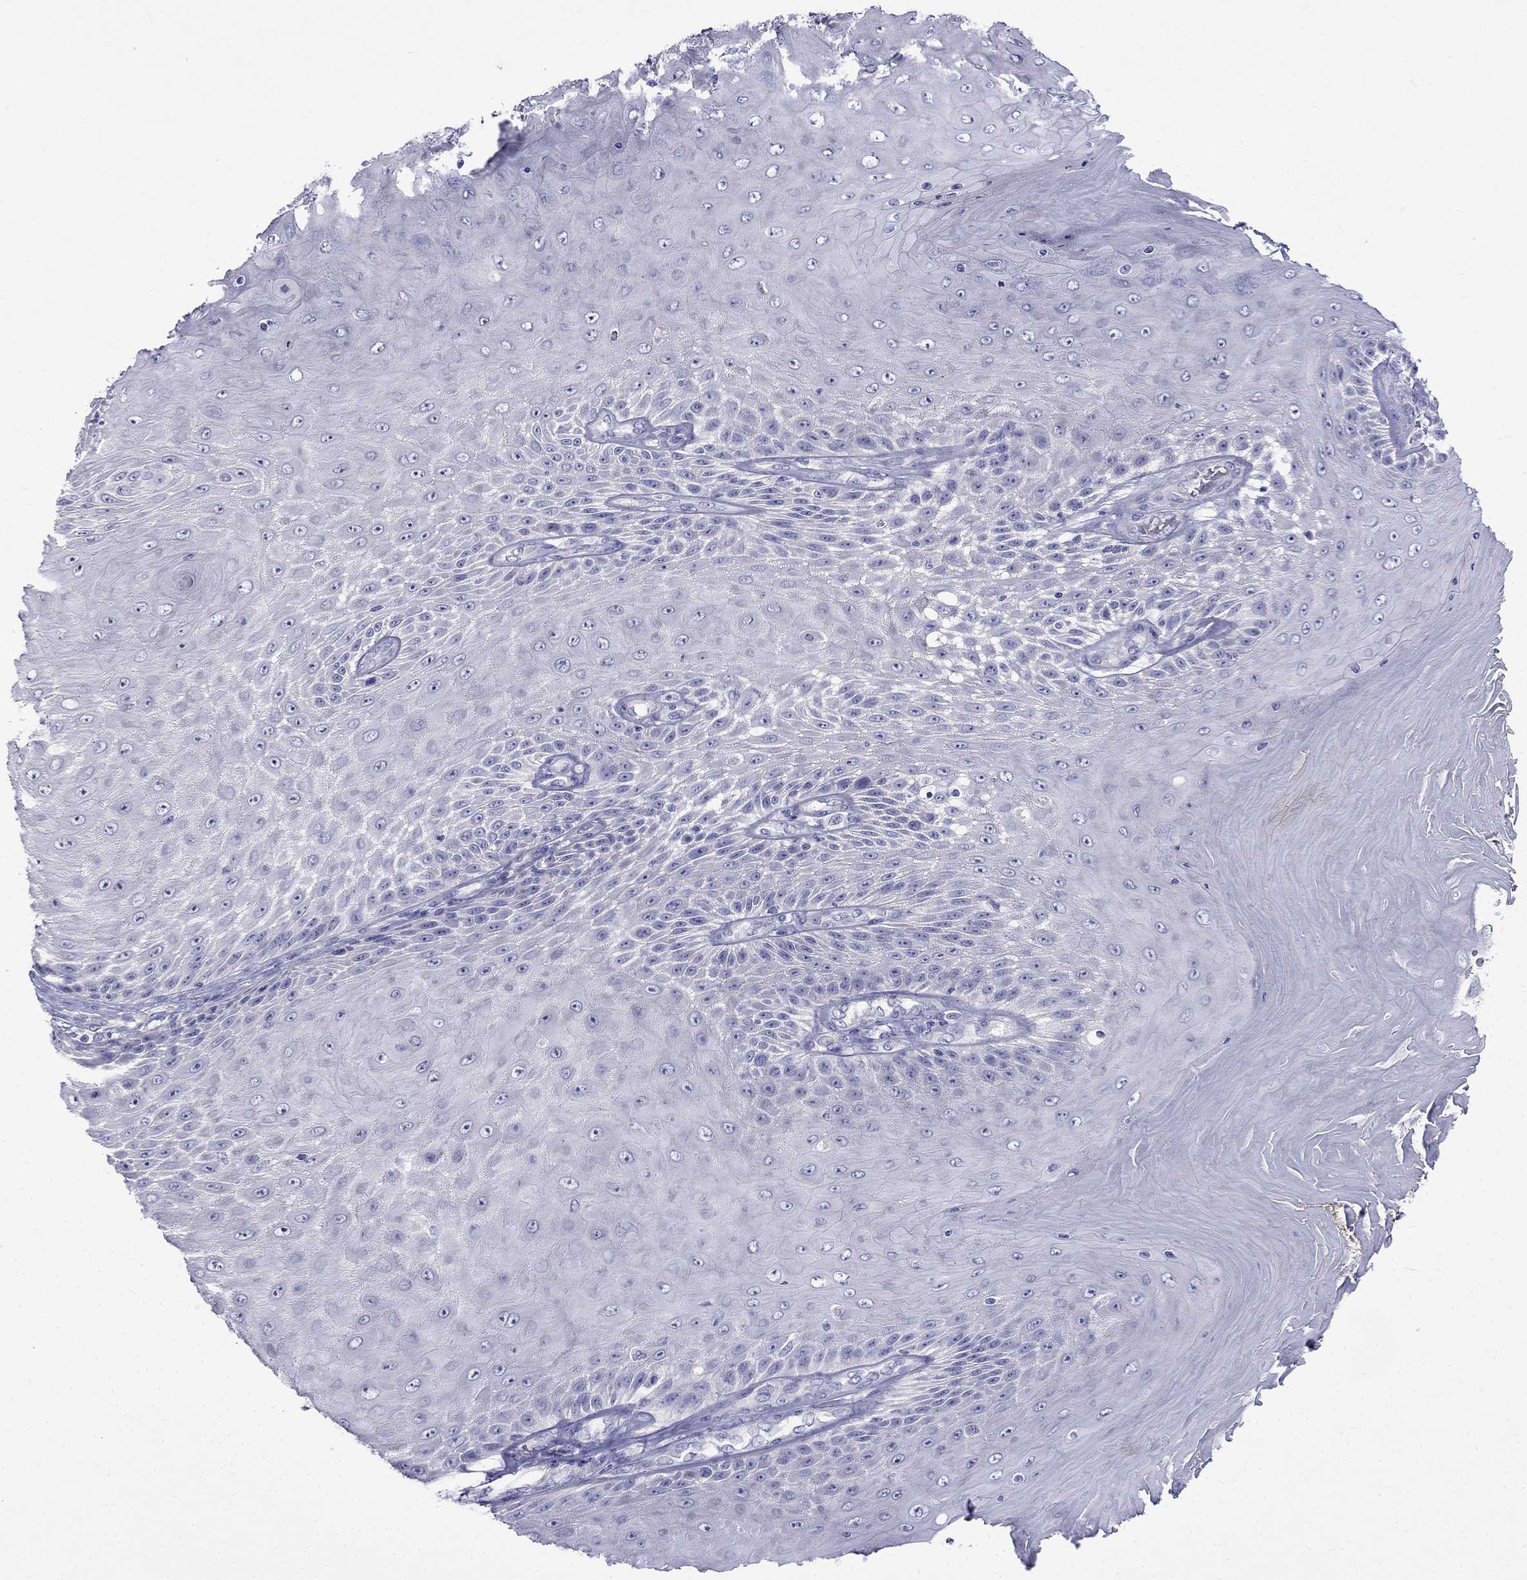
{"staining": {"intensity": "negative", "quantity": "none", "location": "none"}, "tissue": "skin cancer", "cell_type": "Tumor cells", "image_type": "cancer", "snomed": [{"axis": "morphology", "description": "Squamous cell carcinoma, NOS"}, {"axis": "topography", "description": "Skin"}], "caption": "There is no significant positivity in tumor cells of skin cancer.", "gene": "PATE1", "patient": {"sex": "male", "age": 62}}